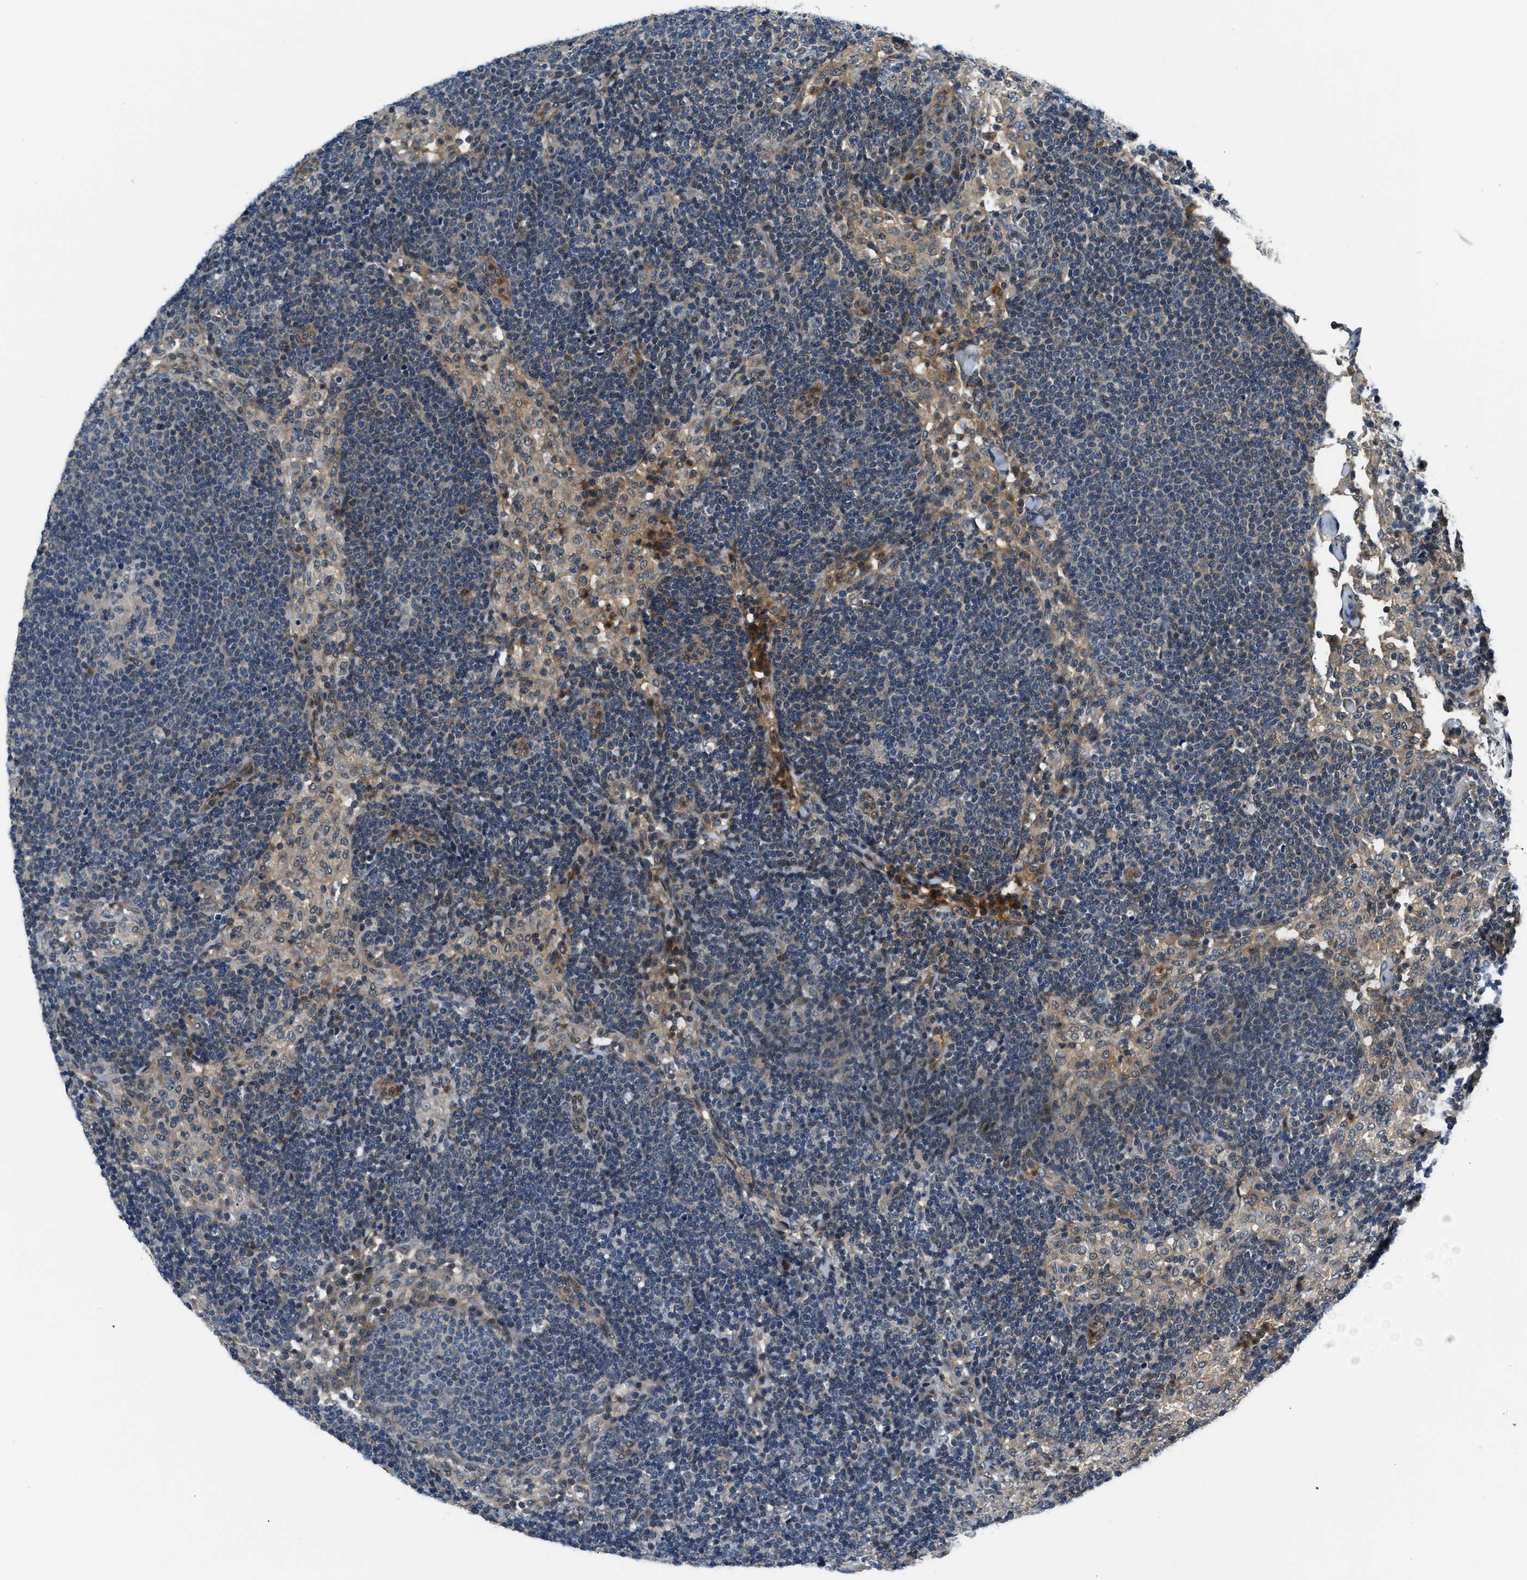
{"staining": {"intensity": "negative", "quantity": "none", "location": "none"}, "tissue": "lymph node", "cell_type": "Germinal center cells", "image_type": "normal", "snomed": [{"axis": "morphology", "description": "Normal tissue, NOS"}, {"axis": "morphology", "description": "Carcinoid, malignant, NOS"}, {"axis": "topography", "description": "Lymph node"}], "caption": "Histopathology image shows no significant protein expression in germinal center cells of normal lymph node. (DAB (3,3'-diaminobenzidine) immunohistochemistry (IHC), high magnification).", "gene": "SMAD4", "patient": {"sex": "male", "age": 47}}